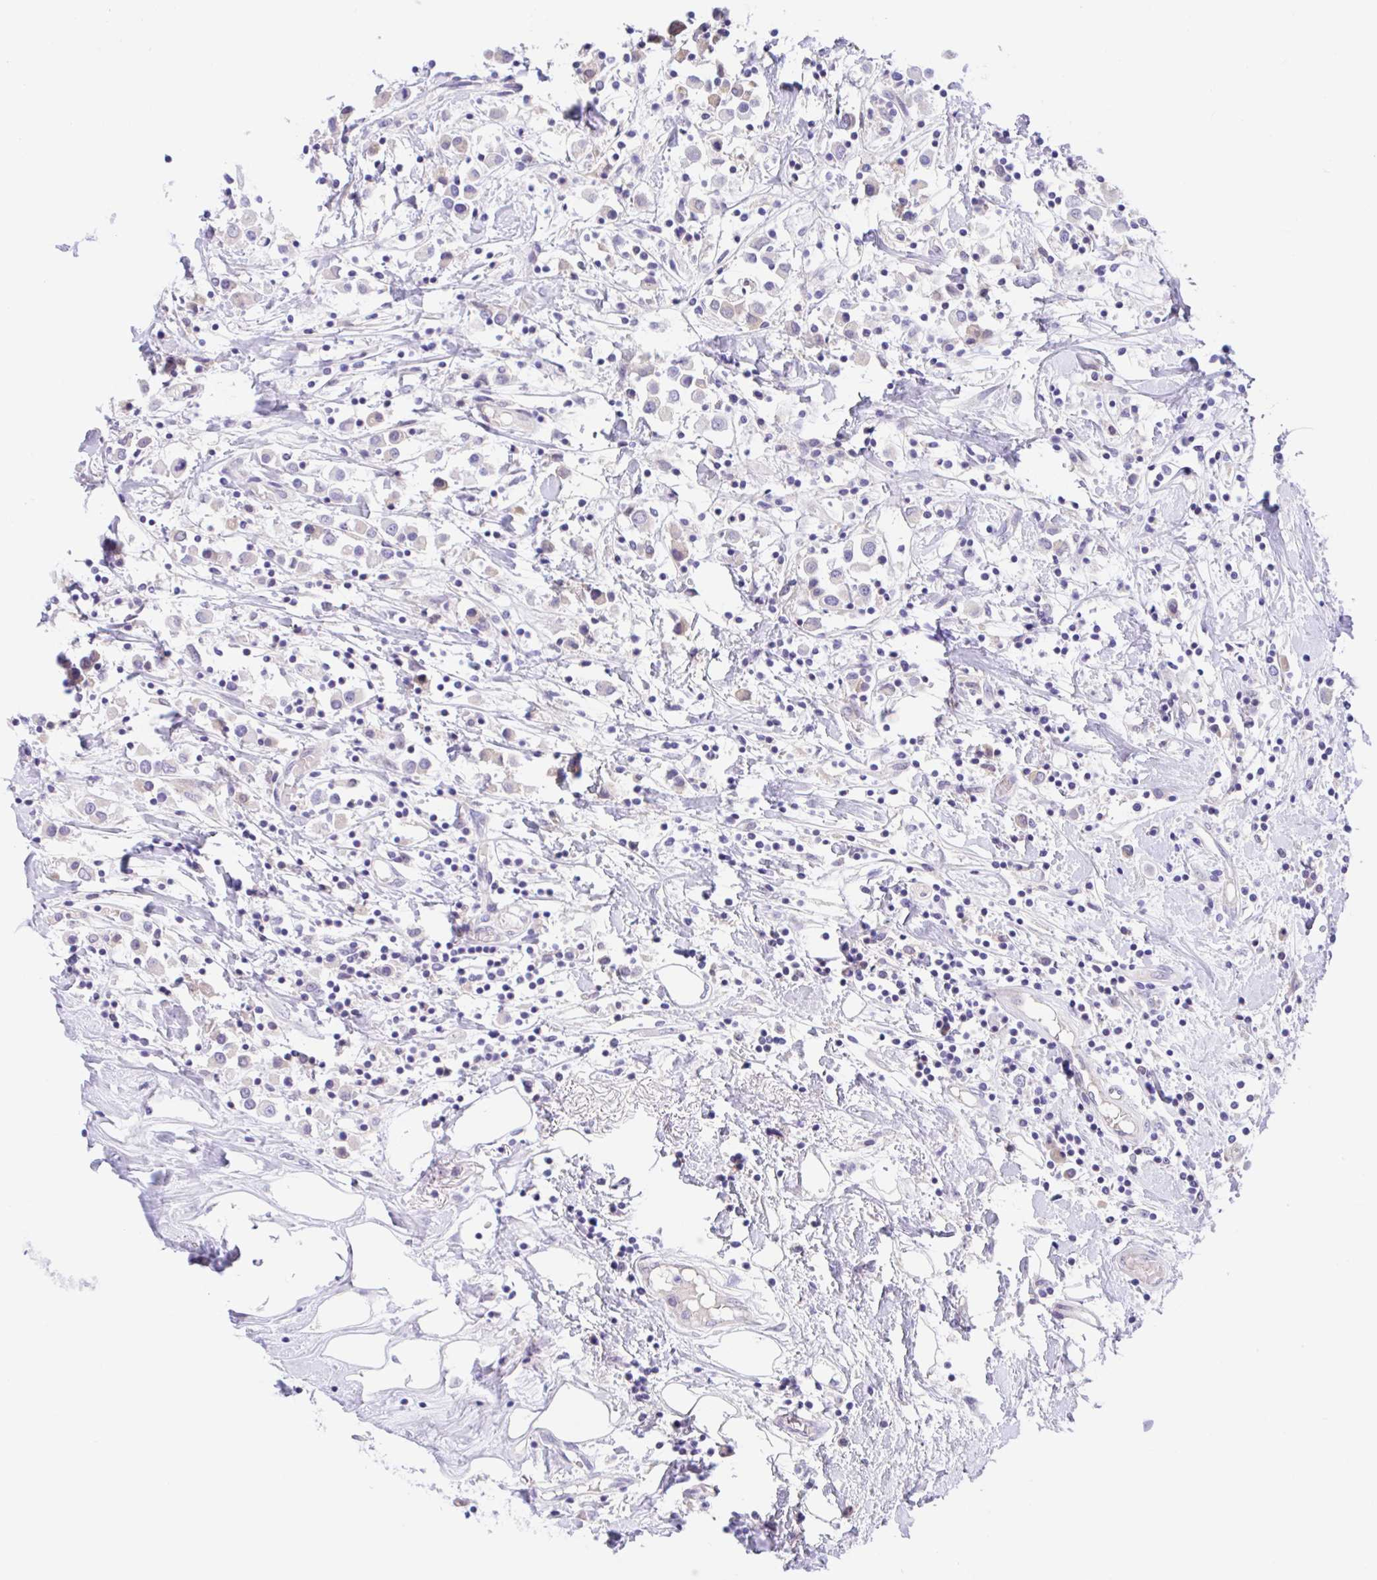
{"staining": {"intensity": "negative", "quantity": "none", "location": "none"}, "tissue": "breast cancer", "cell_type": "Tumor cells", "image_type": "cancer", "snomed": [{"axis": "morphology", "description": "Duct carcinoma"}, {"axis": "topography", "description": "Breast"}], "caption": "Breast invasive ductal carcinoma was stained to show a protein in brown. There is no significant positivity in tumor cells.", "gene": "TMEM86A", "patient": {"sex": "female", "age": 61}}